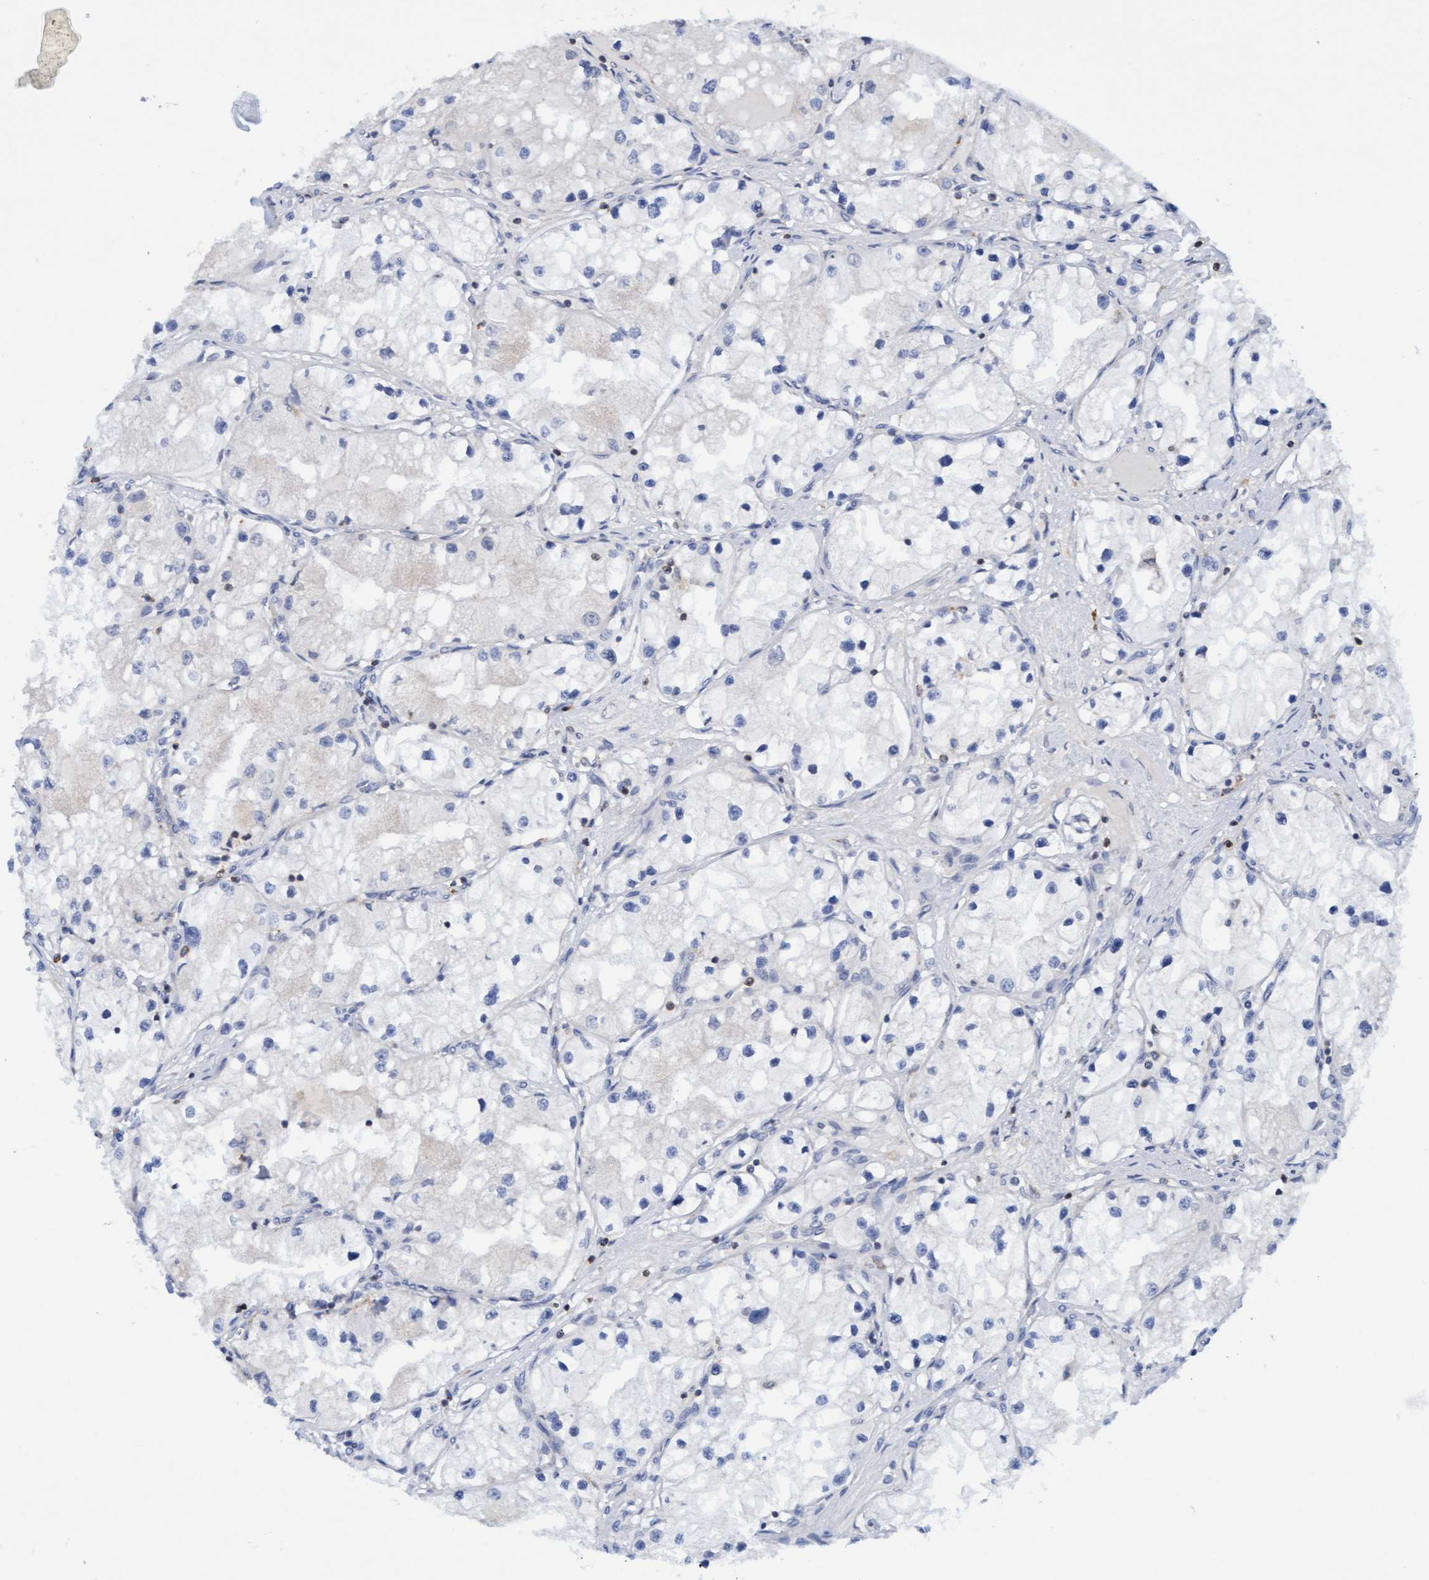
{"staining": {"intensity": "negative", "quantity": "none", "location": "none"}, "tissue": "renal cancer", "cell_type": "Tumor cells", "image_type": "cancer", "snomed": [{"axis": "morphology", "description": "Adenocarcinoma, NOS"}, {"axis": "topography", "description": "Kidney"}], "caption": "A histopathology image of adenocarcinoma (renal) stained for a protein exhibits no brown staining in tumor cells. Nuclei are stained in blue.", "gene": "FNBP1", "patient": {"sex": "male", "age": 68}}